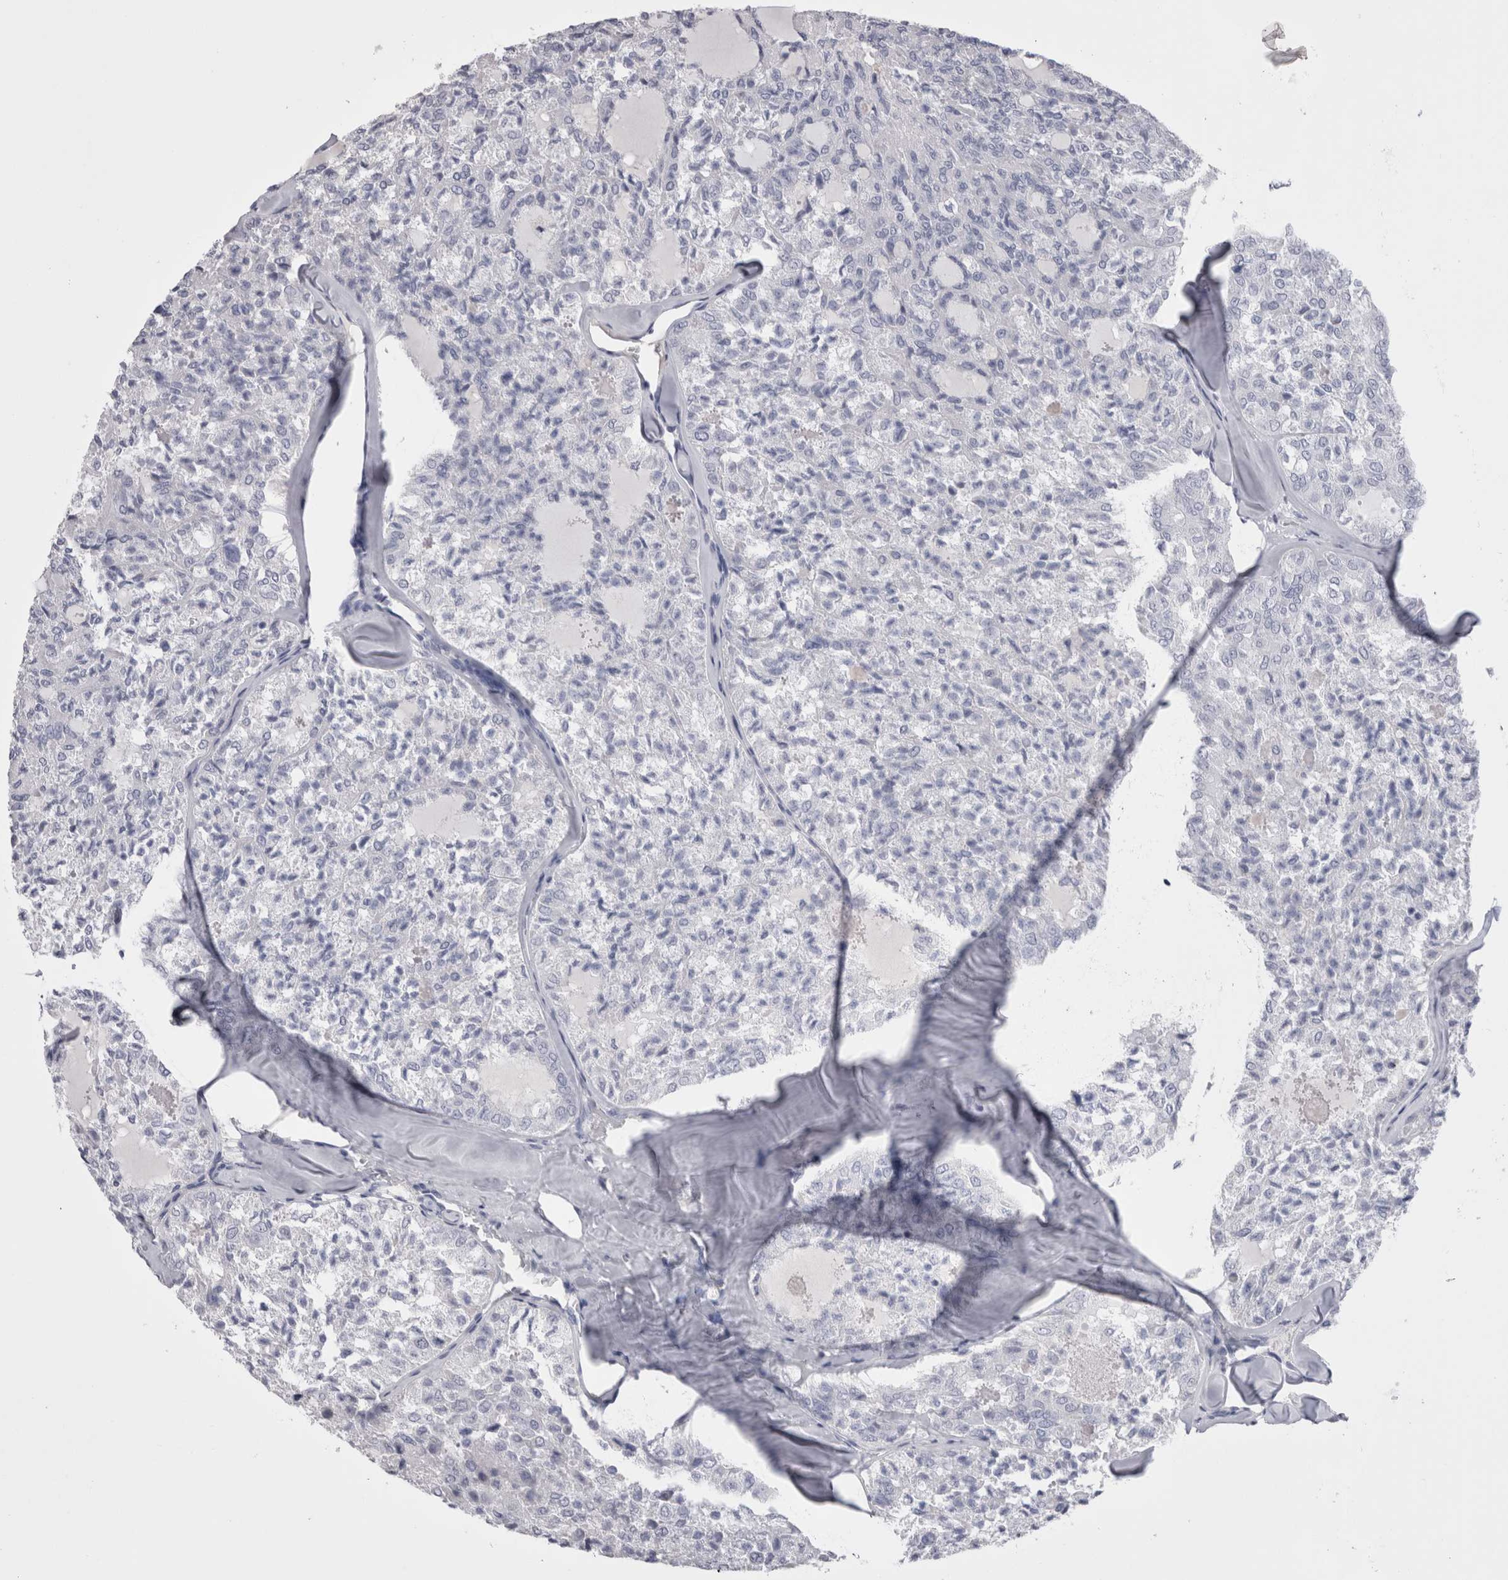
{"staining": {"intensity": "negative", "quantity": "none", "location": "none"}, "tissue": "thyroid cancer", "cell_type": "Tumor cells", "image_type": "cancer", "snomed": [{"axis": "morphology", "description": "Follicular adenoma carcinoma, NOS"}, {"axis": "topography", "description": "Thyroid gland"}], "caption": "IHC of thyroid cancer demonstrates no expression in tumor cells.", "gene": "CDHR5", "patient": {"sex": "male", "age": 75}}